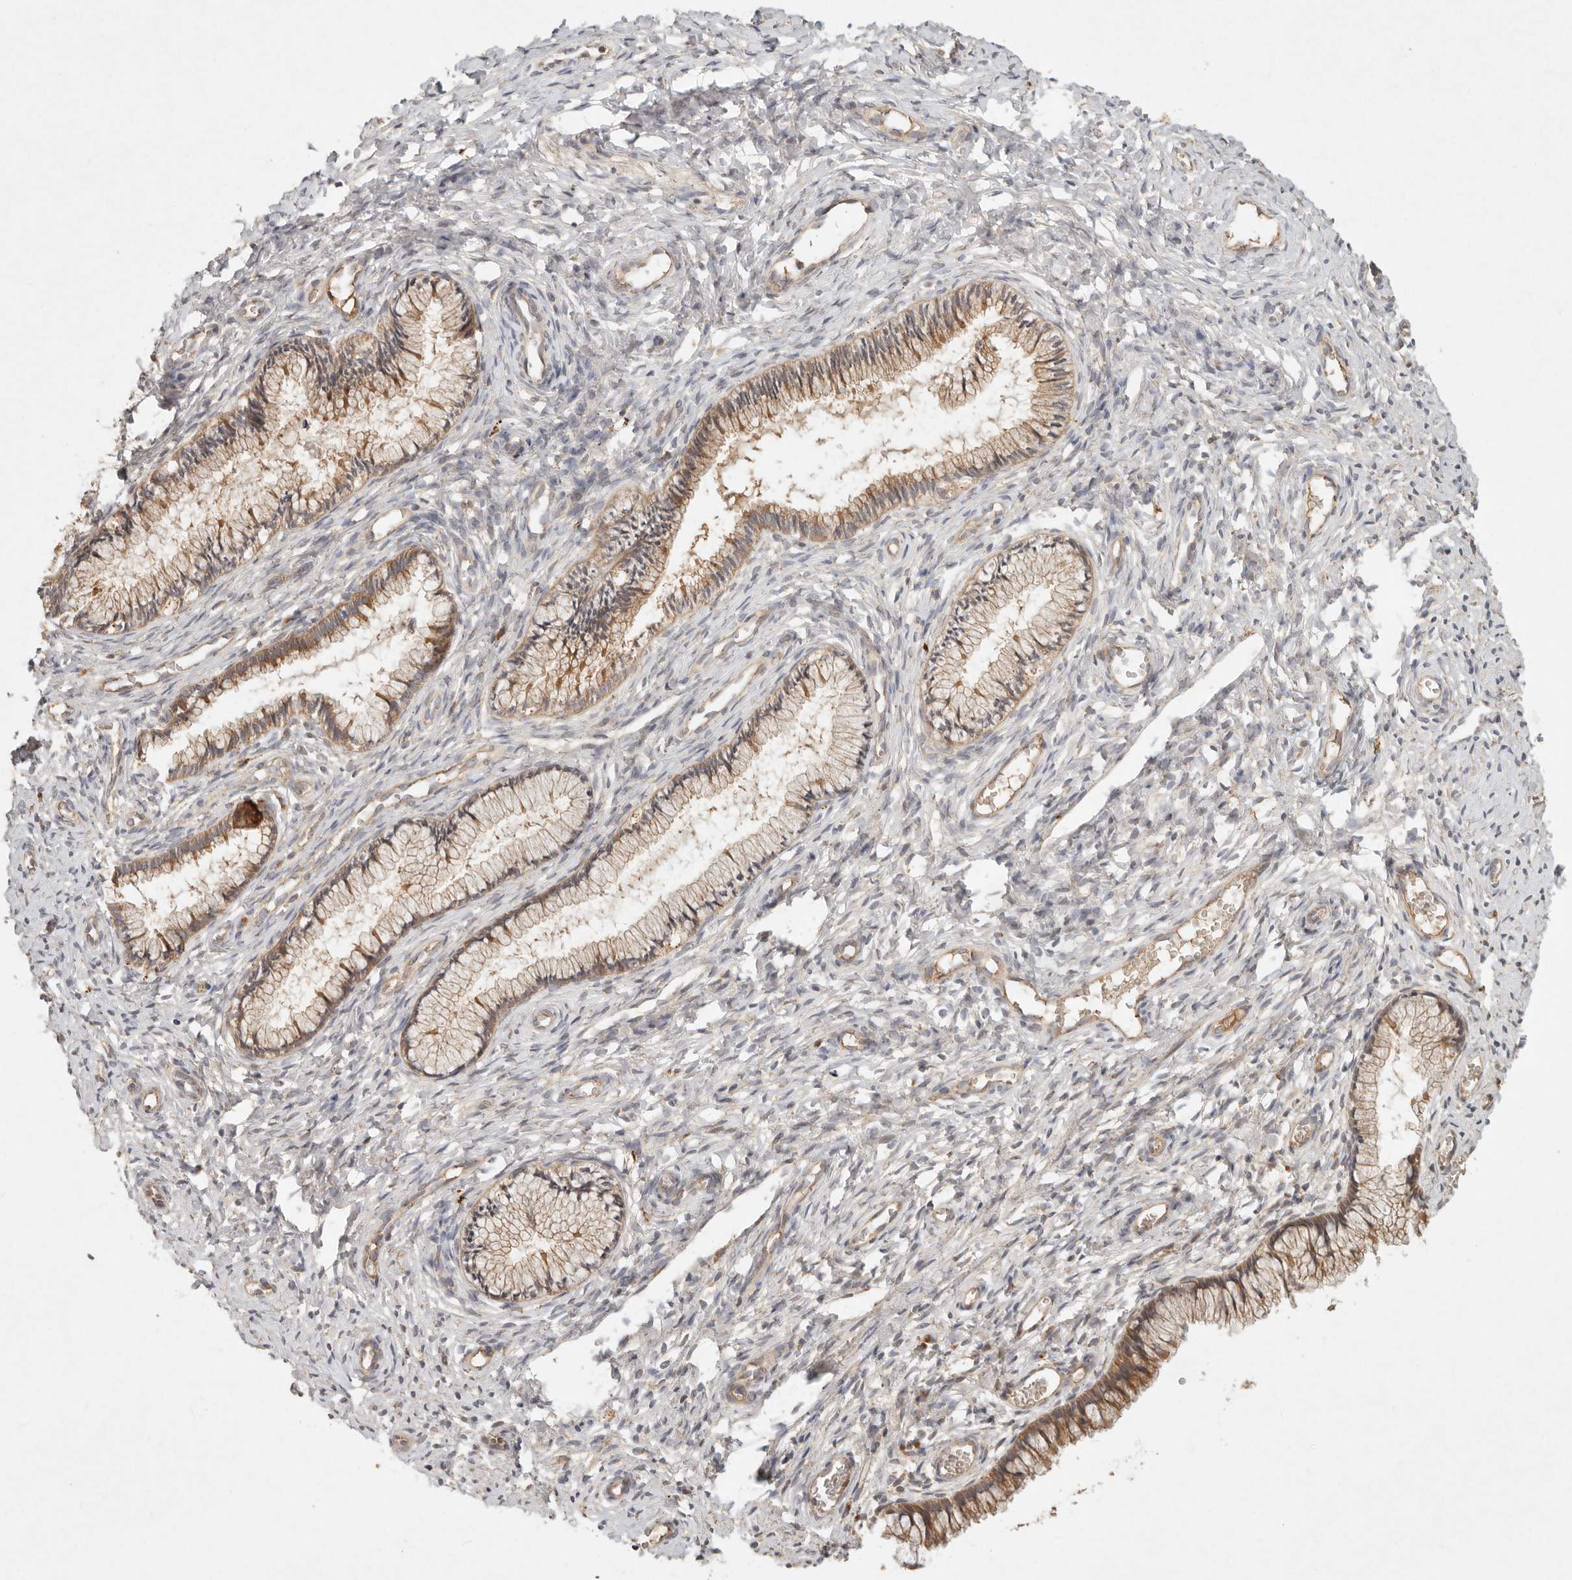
{"staining": {"intensity": "moderate", "quantity": ">75%", "location": "cytoplasmic/membranous"}, "tissue": "cervix", "cell_type": "Glandular cells", "image_type": "normal", "snomed": [{"axis": "morphology", "description": "Normal tissue, NOS"}, {"axis": "topography", "description": "Cervix"}], "caption": "Immunohistochemical staining of unremarkable cervix reveals moderate cytoplasmic/membranous protein staining in about >75% of glandular cells. (DAB = brown stain, brightfield microscopy at high magnification).", "gene": "HECTD3", "patient": {"sex": "female", "age": 27}}